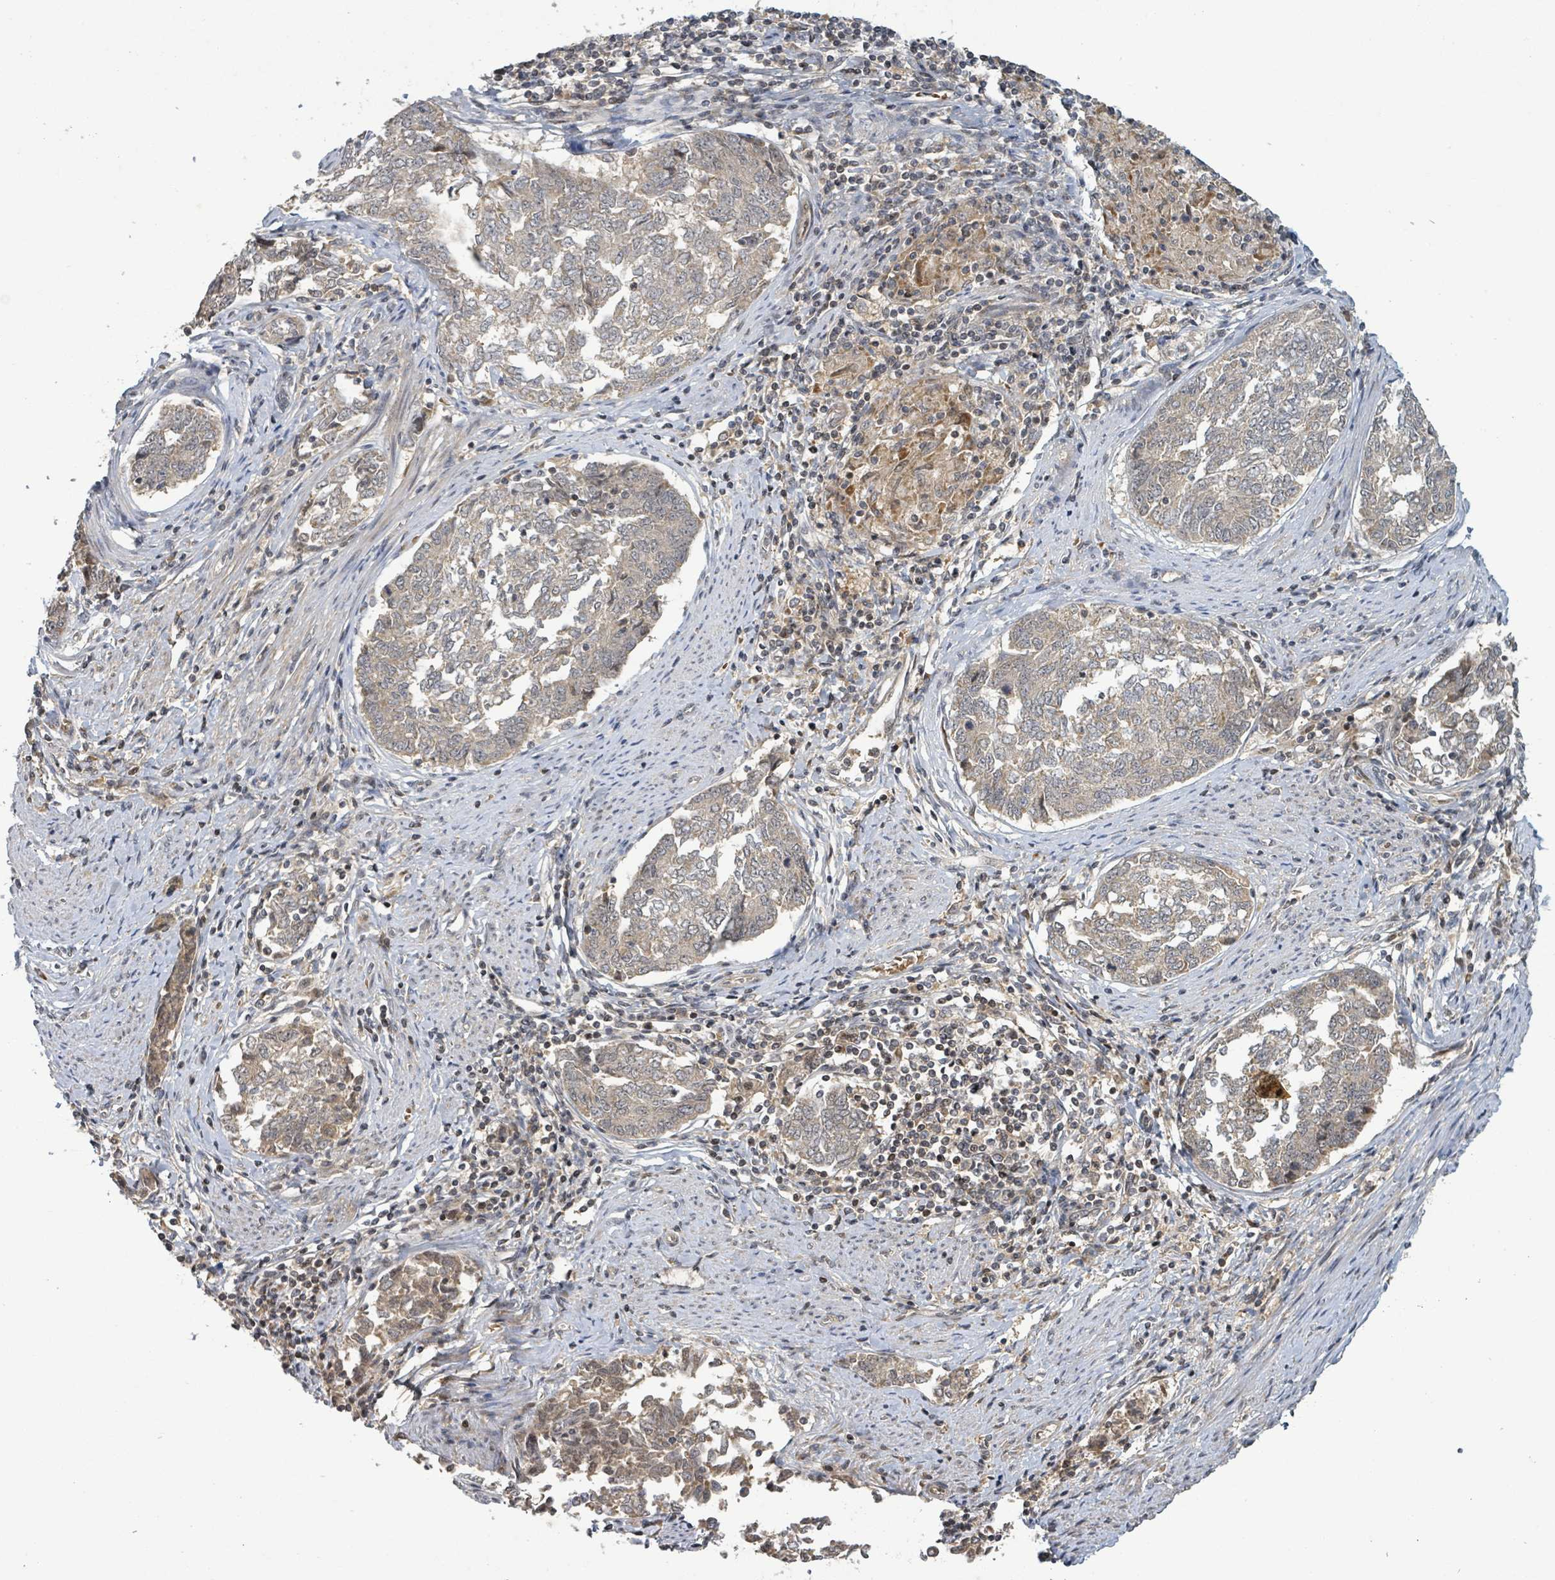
{"staining": {"intensity": "weak", "quantity": ">75%", "location": "cytoplasmic/membranous"}, "tissue": "endometrial cancer", "cell_type": "Tumor cells", "image_type": "cancer", "snomed": [{"axis": "morphology", "description": "Adenocarcinoma, NOS"}, {"axis": "topography", "description": "Endometrium"}], "caption": "The micrograph displays staining of adenocarcinoma (endometrial), revealing weak cytoplasmic/membranous protein positivity (brown color) within tumor cells. The protein of interest is stained brown, and the nuclei are stained in blue (DAB (3,3'-diaminobenzidine) IHC with brightfield microscopy, high magnification).", "gene": "ITGA11", "patient": {"sex": "female", "age": 80}}